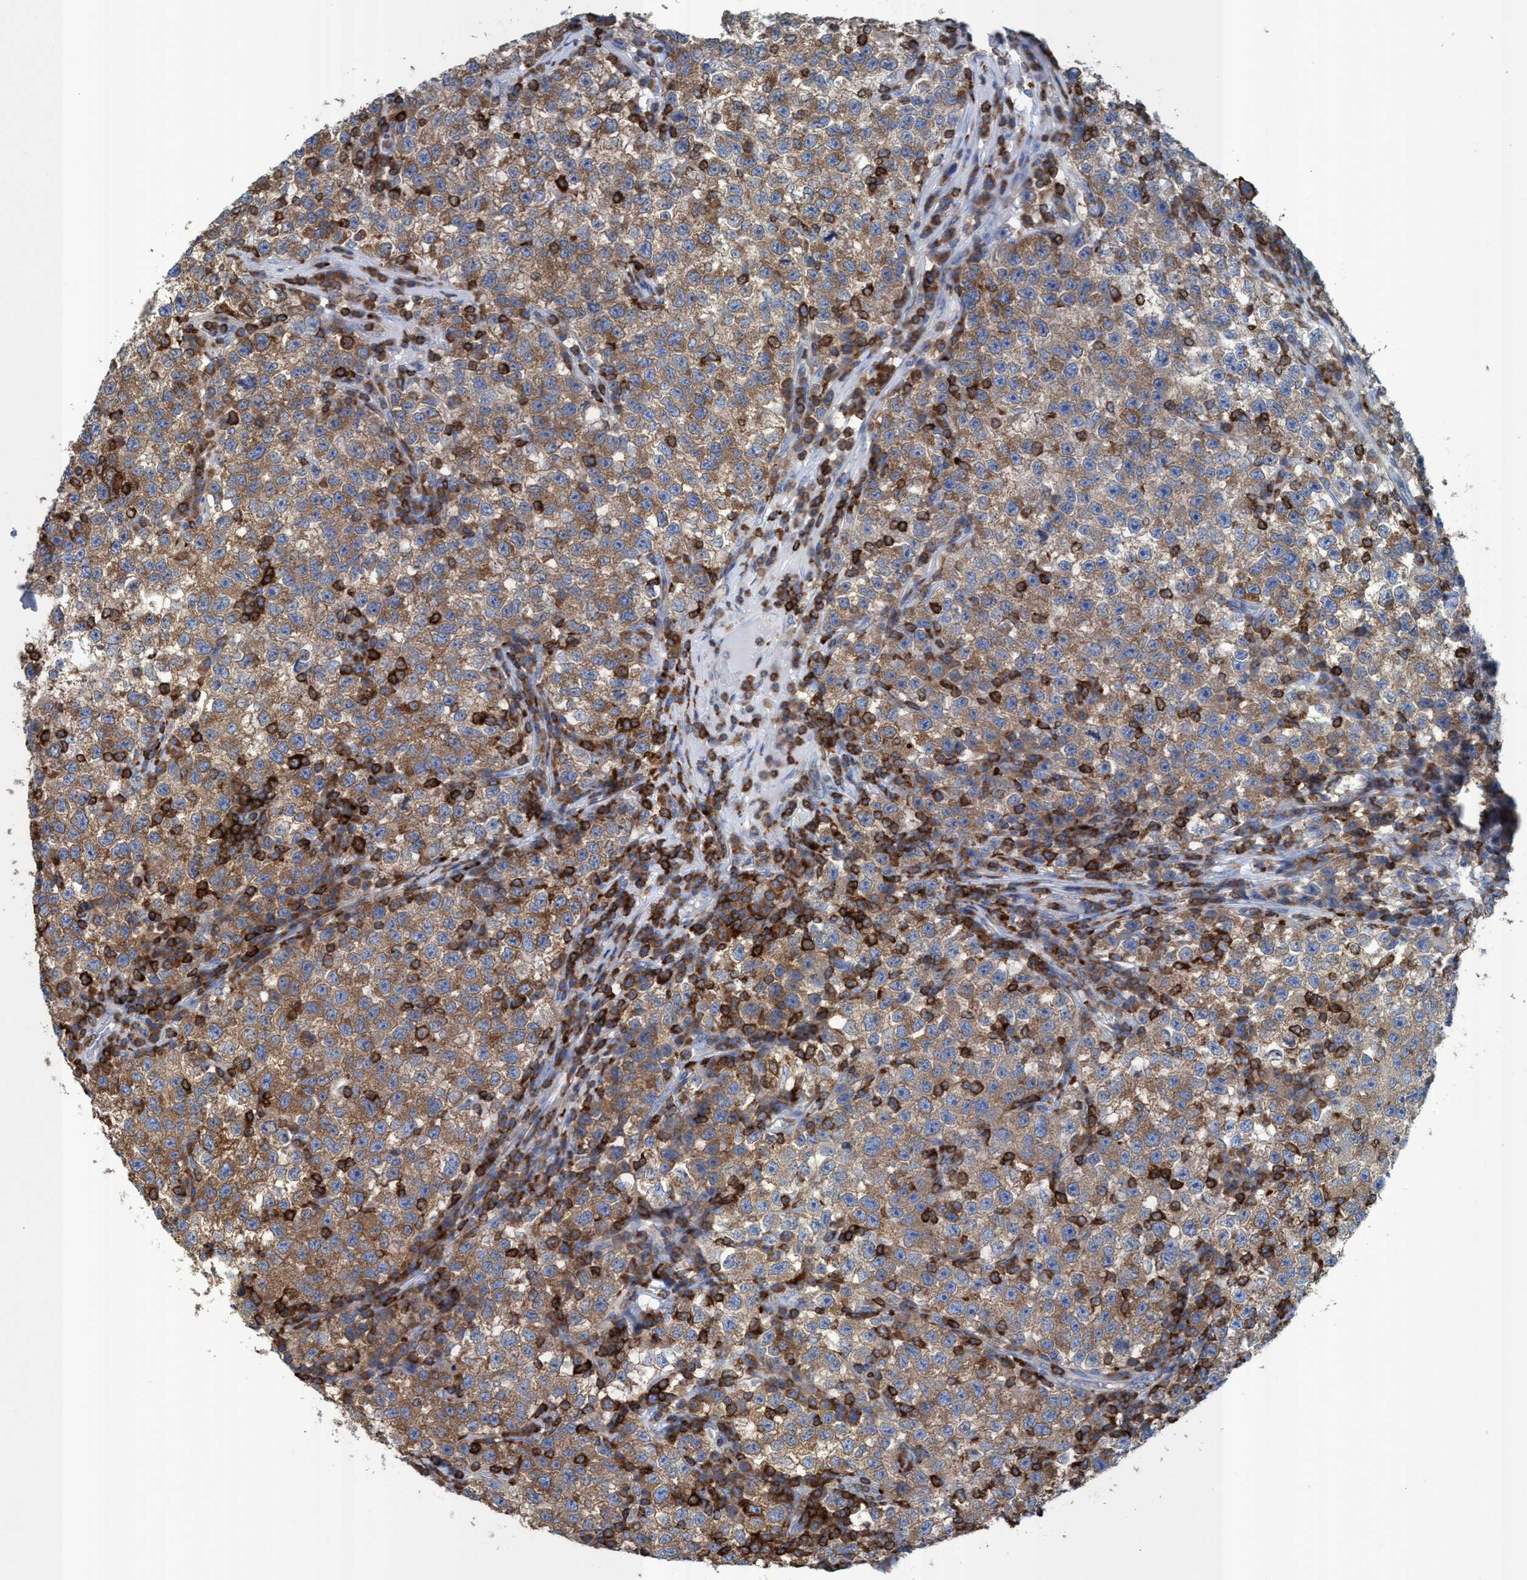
{"staining": {"intensity": "moderate", "quantity": ">75%", "location": "cytoplasmic/membranous"}, "tissue": "testis cancer", "cell_type": "Tumor cells", "image_type": "cancer", "snomed": [{"axis": "morphology", "description": "Seminoma, NOS"}, {"axis": "topography", "description": "Testis"}], "caption": "Protein expression analysis of seminoma (testis) reveals moderate cytoplasmic/membranous expression in about >75% of tumor cells.", "gene": "EZR", "patient": {"sex": "male", "age": 22}}